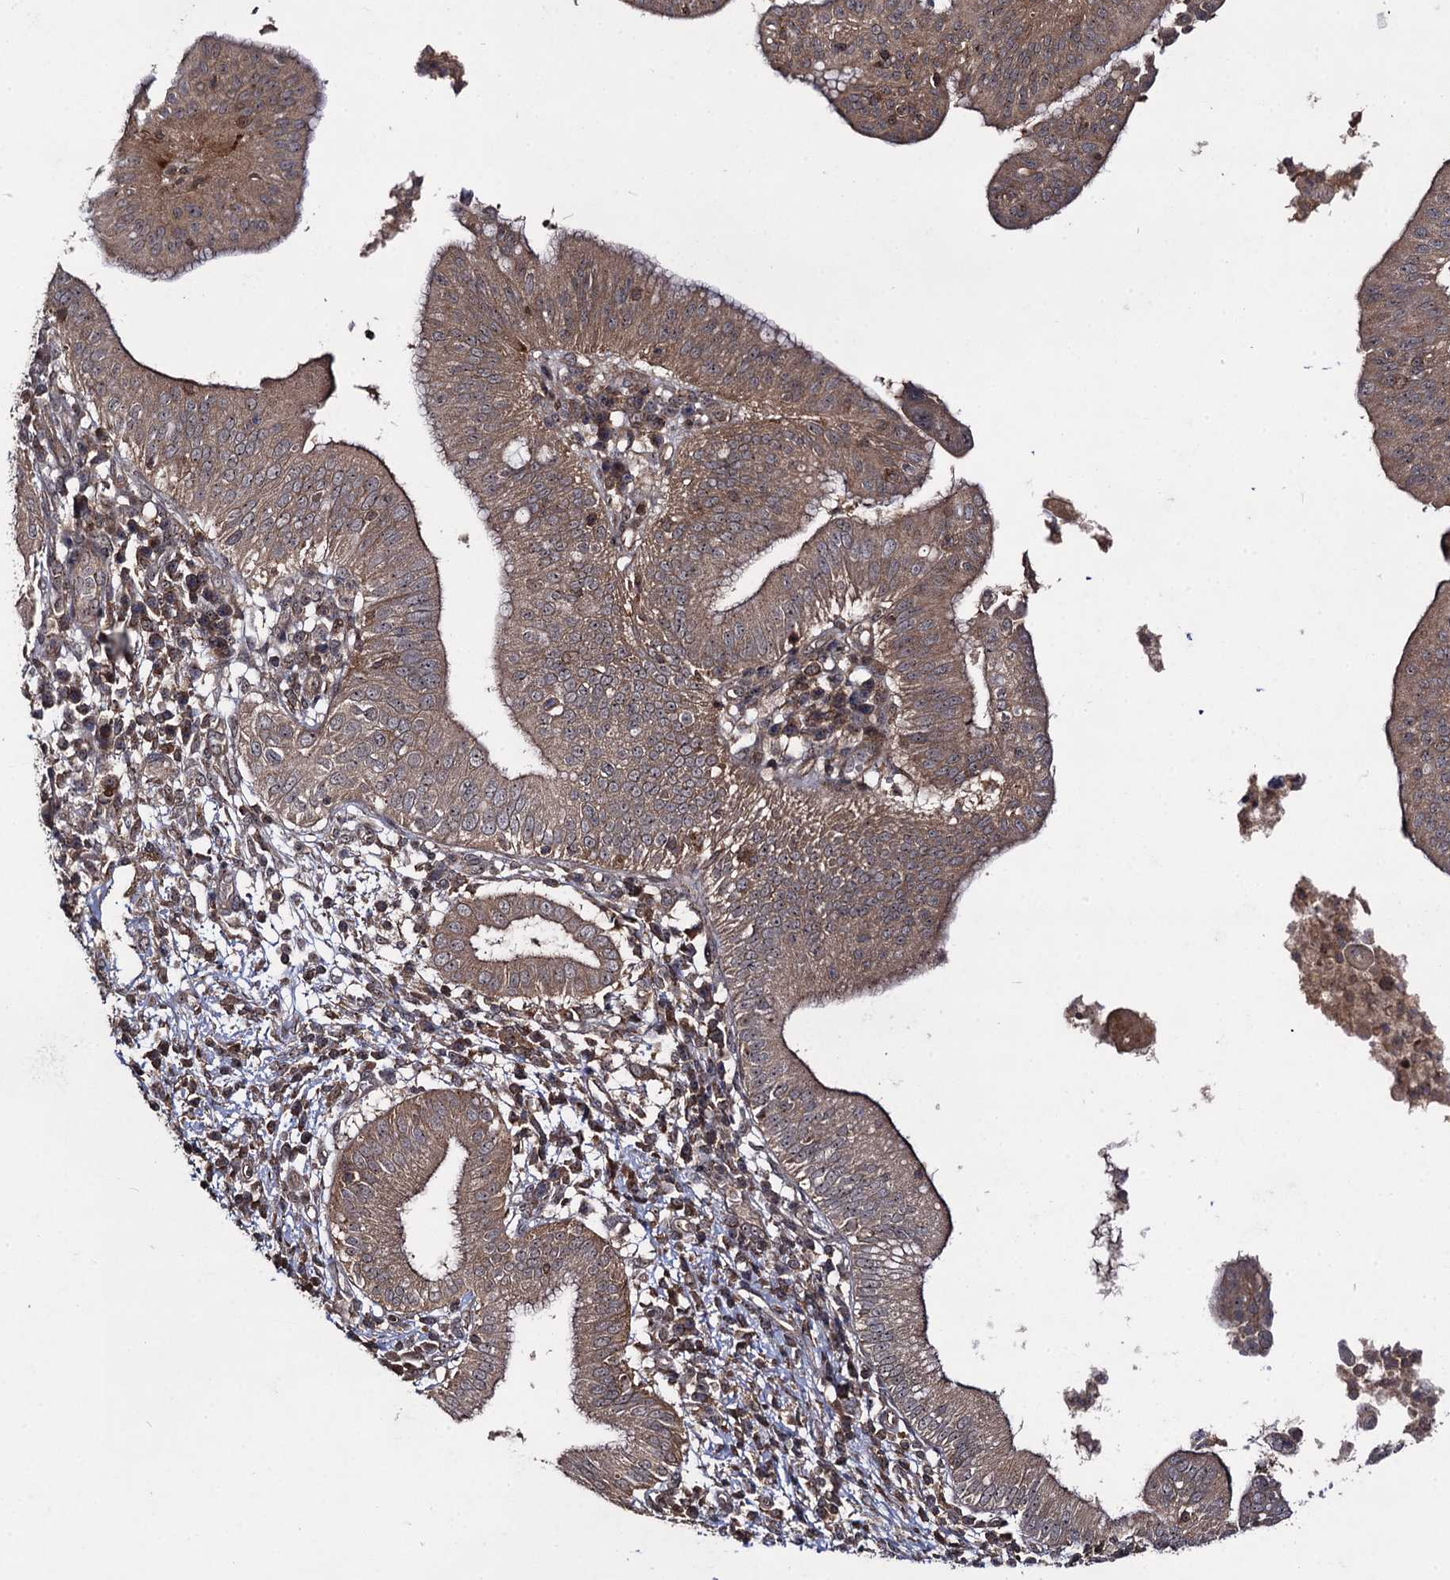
{"staining": {"intensity": "moderate", "quantity": ">75%", "location": "cytoplasmic/membranous"}, "tissue": "pancreatic cancer", "cell_type": "Tumor cells", "image_type": "cancer", "snomed": [{"axis": "morphology", "description": "Adenocarcinoma, NOS"}, {"axis": "topography", "description": "Pancreas"}], "caption": "Pancreatic cancer (adenocarcinoma) stained with a brown dye demonstrates moderate cytoplasmic/membranous positive expression in about >75% of tumor cells.", "gene": "KXD1", "patient": {"sex": "male", "age": 68}}